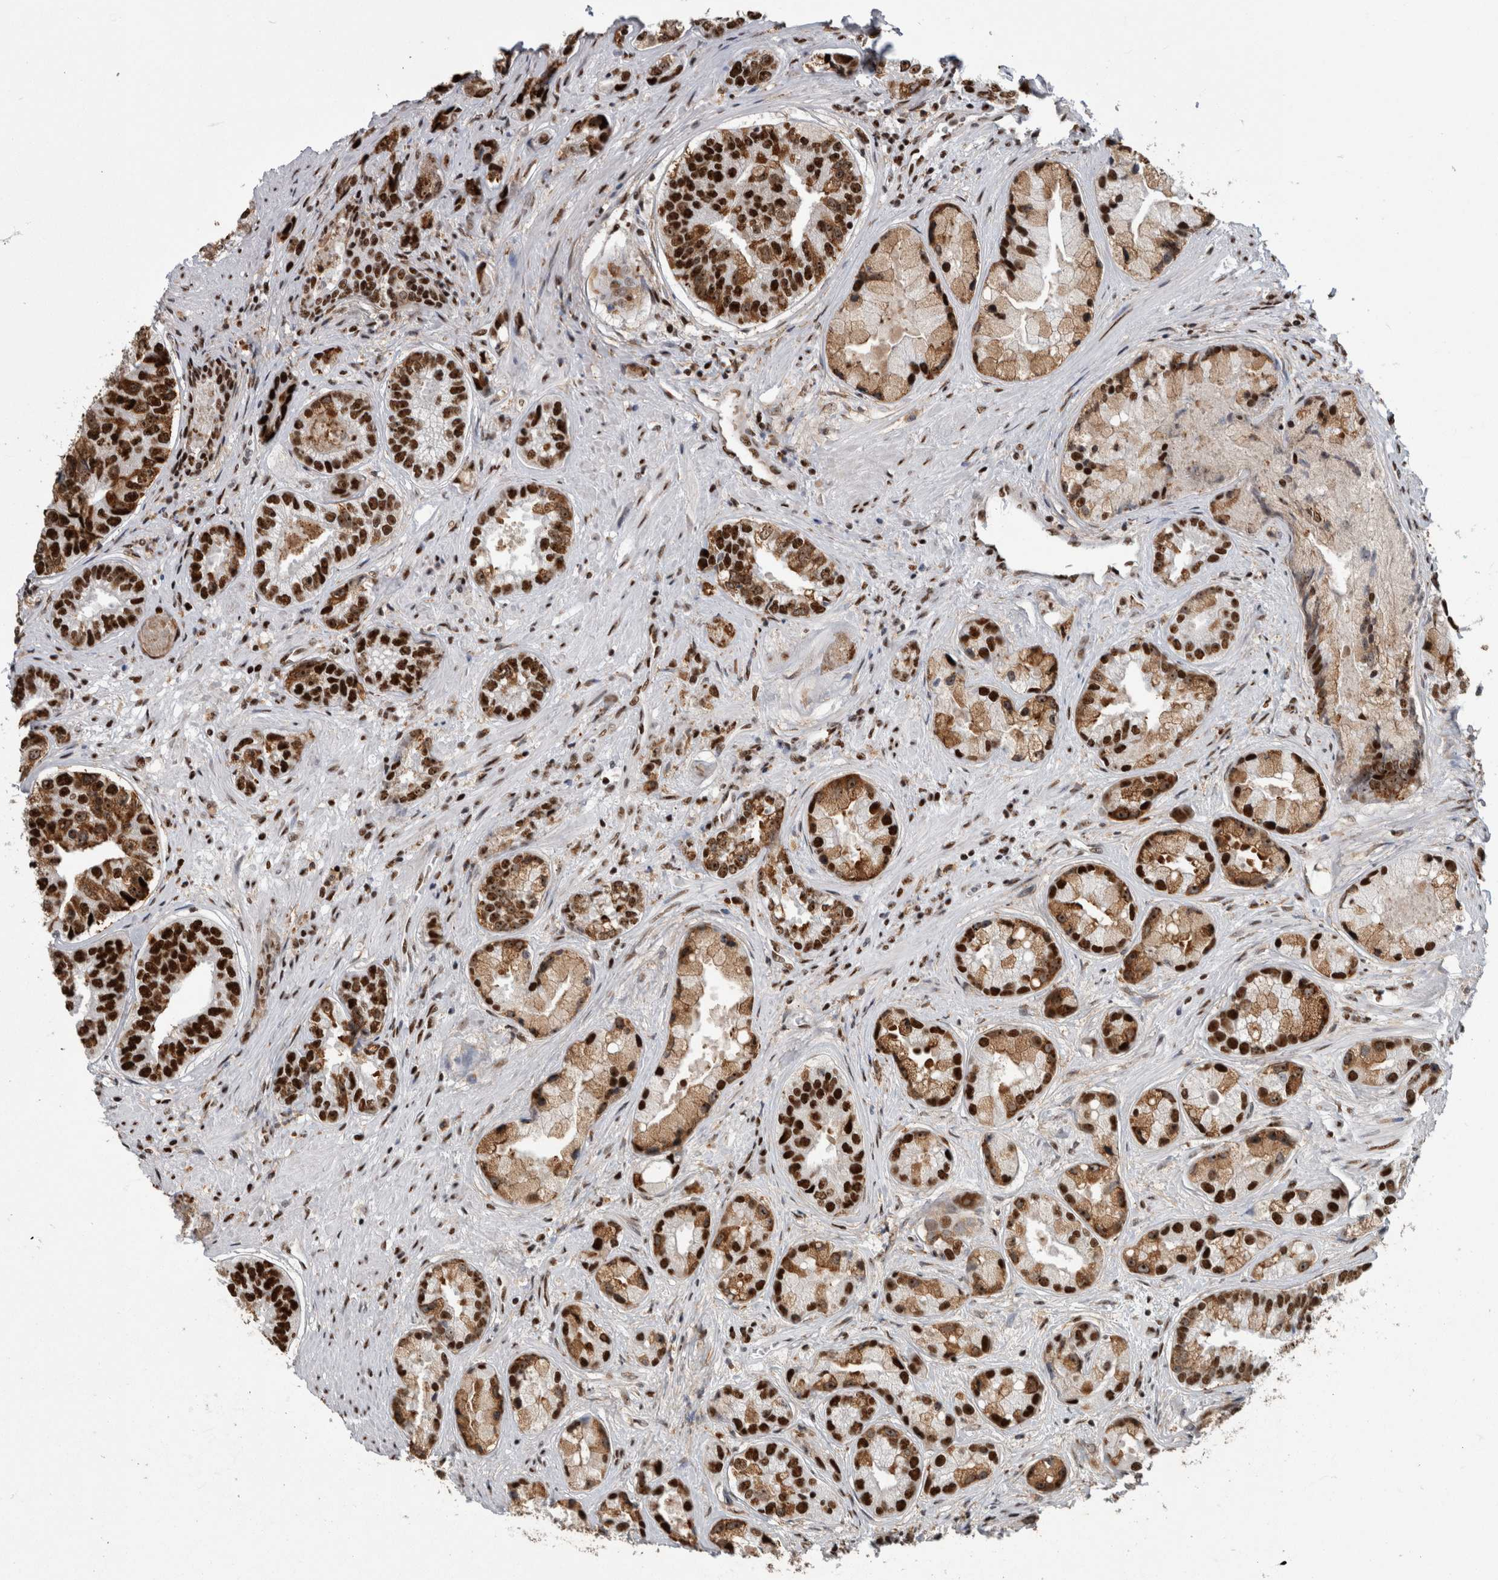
{"staining": {"intensity": "strong", "quantity": ">75%", "location": "nuclear"}, "tissue": "prostate cancer", "cell_type": "Tumor cells", "image_type": "cancer", "snomed": [{"axis": "morphology", "description": "Adenocarcinoma, High grade"}, {"axis": "topography", "description": "Prostate"}], "caption": "Protein staining displays strong nuclear positivity in approximately >75% of tumor cells in prostate cancer.", "gene": "NCL", "patient": {"sex": "male", "age": 61}}